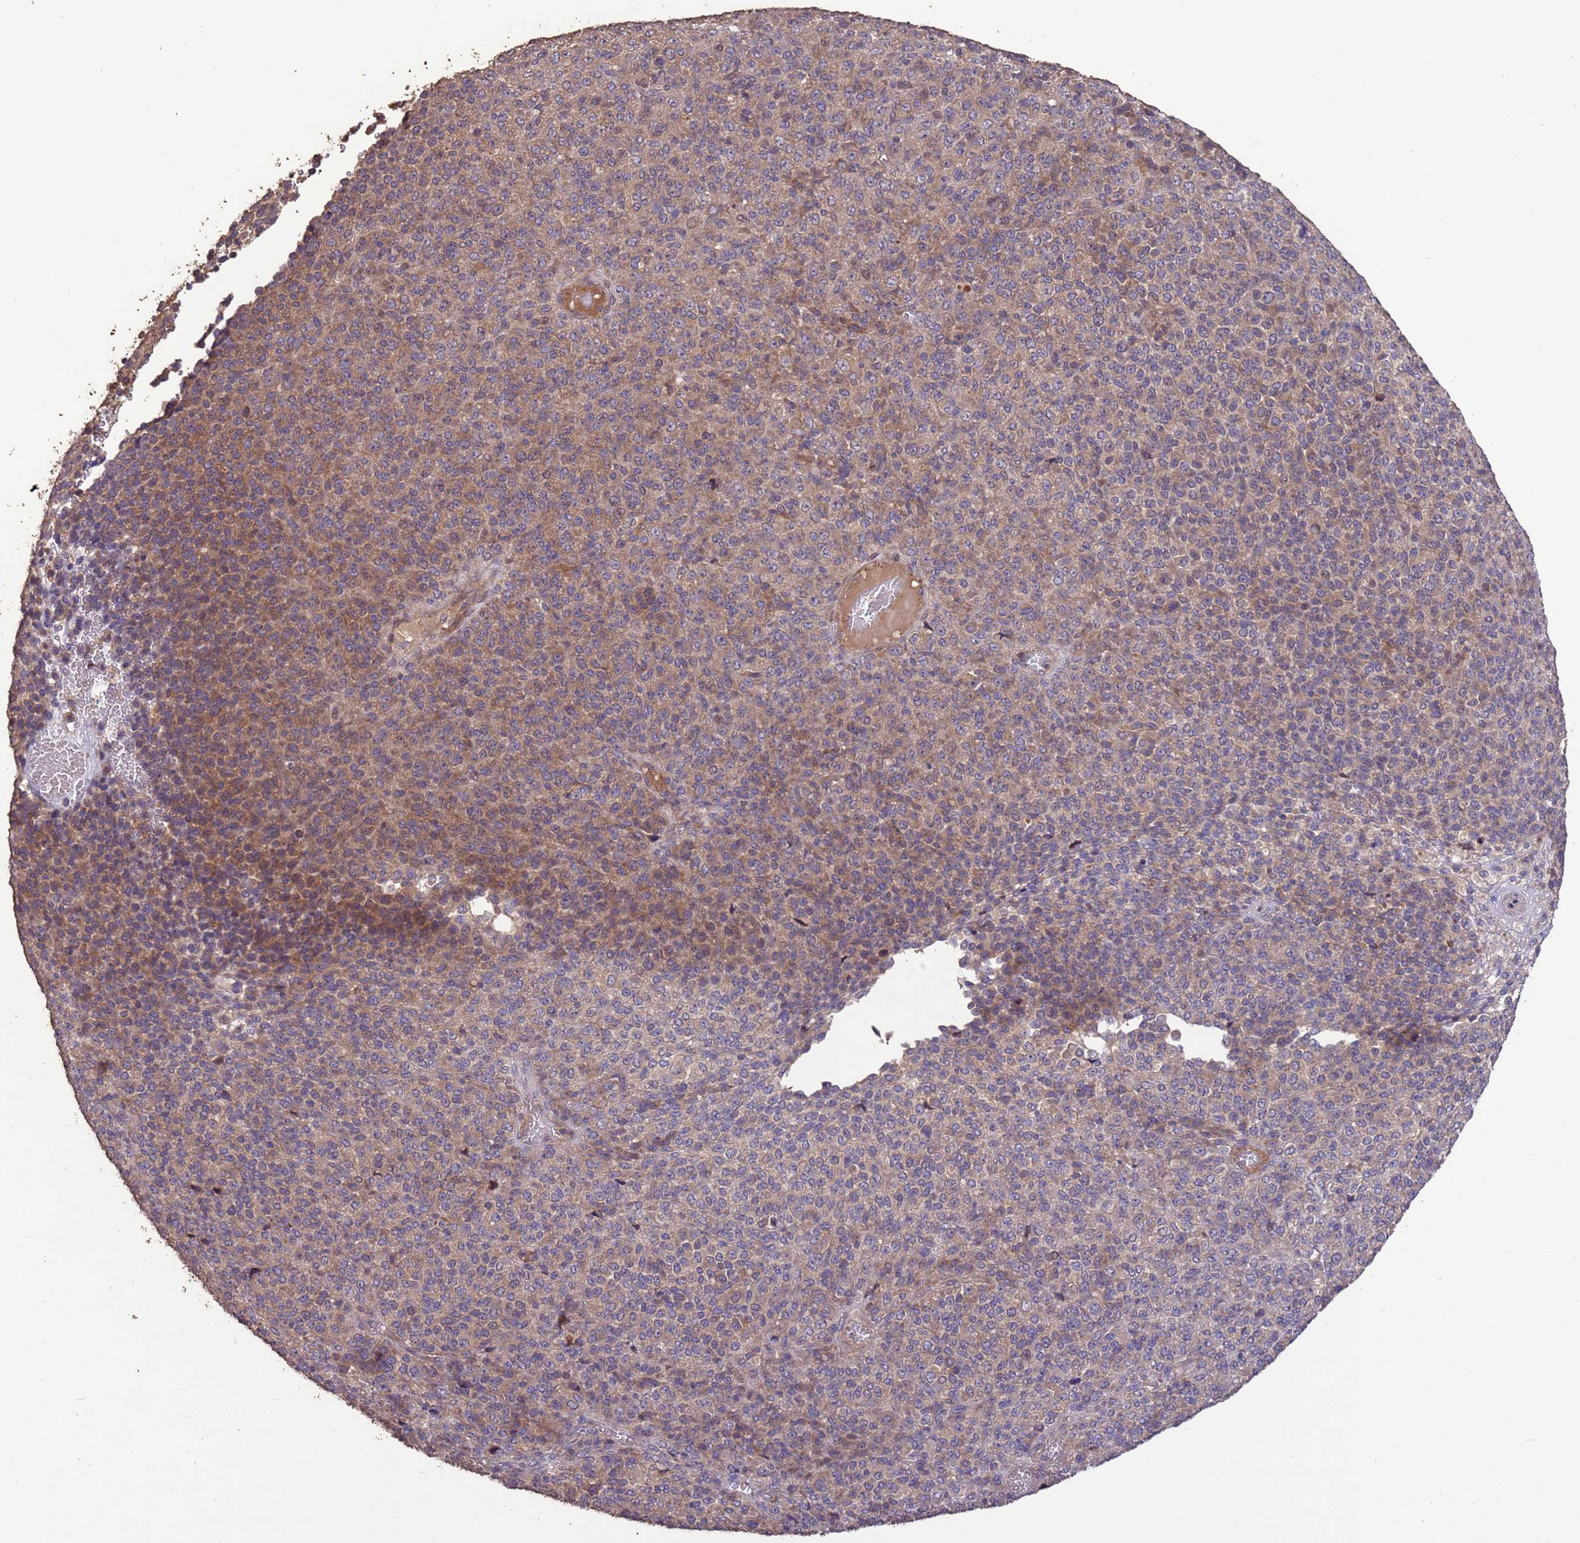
{"staining": {"intensity": "moderate", "quantity": "25%-75%", "location": "cytoplasmic/membranous"}, "tissue": "melanoma", "cell_type": "Tumor cells", "image_type": "cancer", "snomed": [{"axis": "morphology", "description": "Malignant melanoma, Metastatic site"}, {"axis": "topography", "description": "Brain"}], "caption": "Immunohistochemistry of human melanoma reveals medium levels of moderate cytoplasmic/membranous expression in about 25%-75% of tumor cells.", "gene": "SLC9B2", "patient": {"sex": "female", "age": 56}}